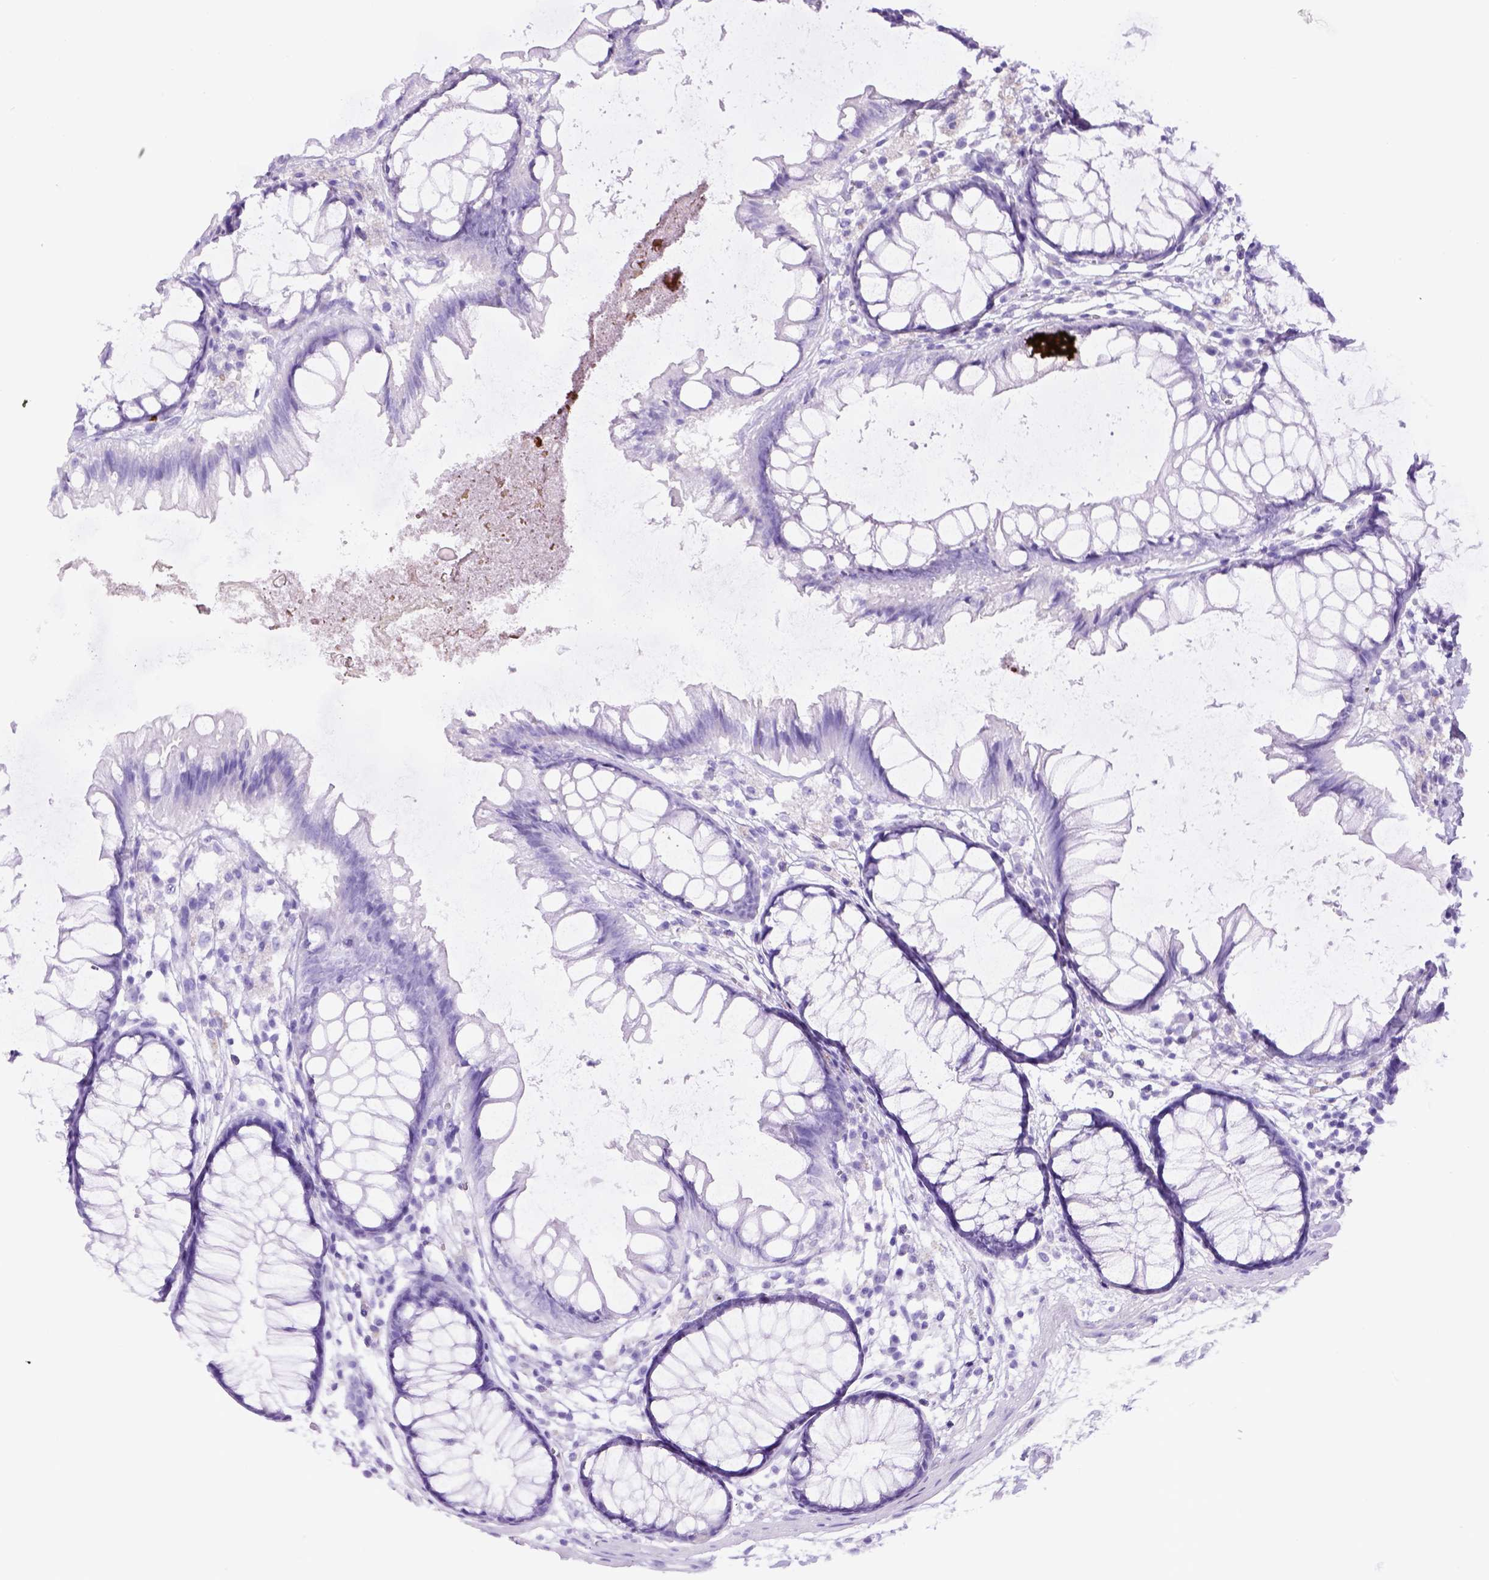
{"staining": {"intensity": "negative", "quantity": "none", "location": "none"}, "tissue": "colon", "cell_type": "Endothelial cells", "image_type": "normal", "snomed": [{"axis": "morphology", "description": "Normal tissue, NOS"}, {"axis": "morphology", "description": "Adenocarcinoma, NOS"}, {"axis": "topography", "description": "Colon"}], "caption": "A histopathology image of colon stained for a protein demonstrates no brown staining in endothelial cells.", "gene": "ITIH4", "patient": {"sex": "male", "age": 65}}